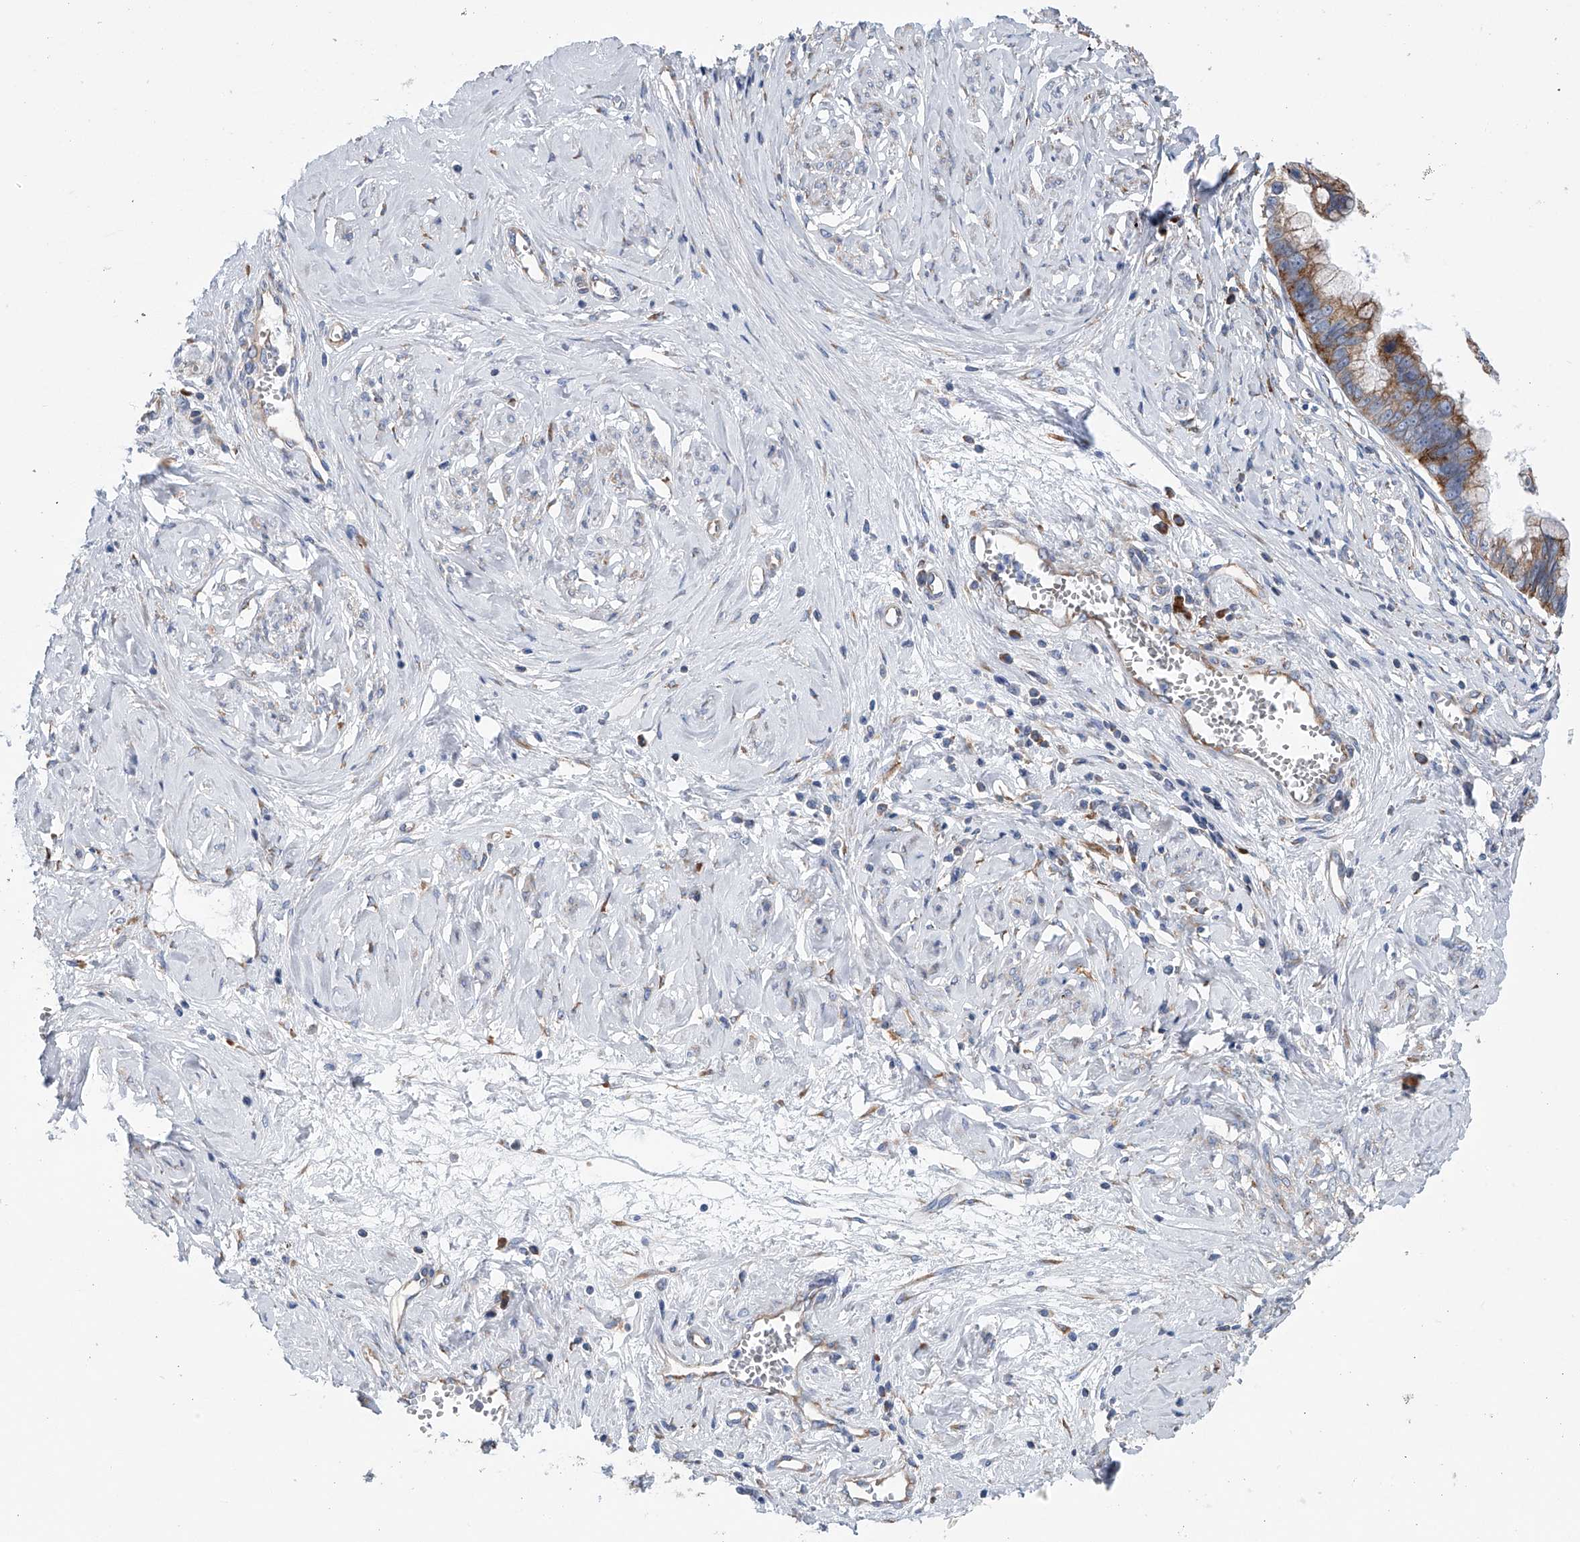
{"staining": {"intensity": "moderate", "quantity": ">75%", "location": "cytoplasmic/membranous"}, "tissue": "cervical cancer", "cell_type": "Tumor cells", "image_type": "cancer", "snomed": [{"axis": "morphology", "description": "Adenocarcinoma, NOS"}, {"axis": "topography", "description": "Cervix"}], "caption": "Immunohistochemistry (IHC) (DAB) staining of cervical adenocarcinoma shows moderate cytoplasmic/membranous protein positivity in about >75% of tumor cells.", "gene": "RPL26L1", "patient": {"sex": "female", "age": 44}}